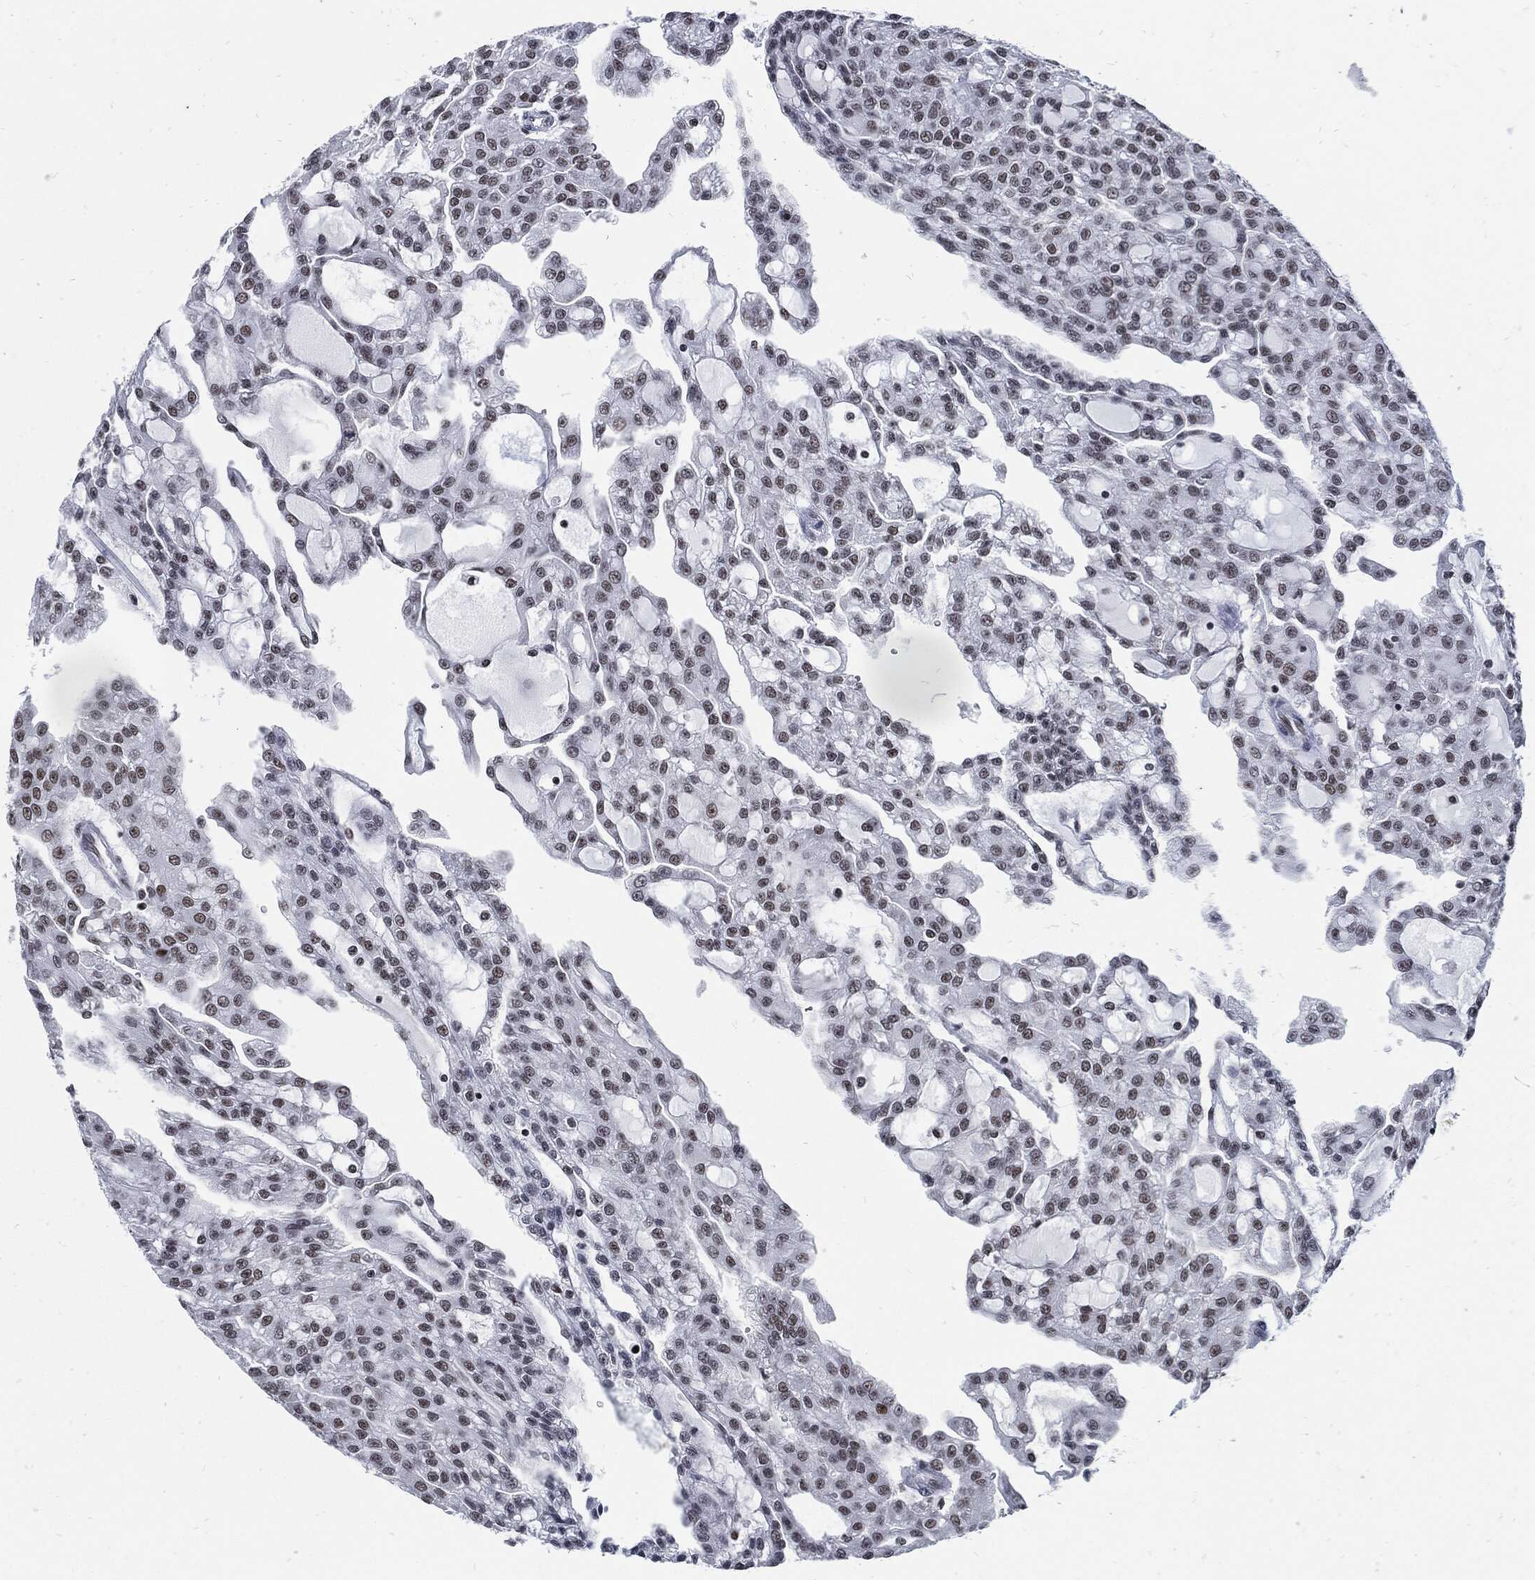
{"staining": {"intensity": "weak", "quantity": "25%-75%", "location": "nuclear"}, "tissue": "renal cancer", "cell_type": "Tumor cells", "image_type": "cancer", "snomed": [{"axis": "morphology", "description": "Adenocarcinoma, NOS"}, {"axis": "topography", "description": "Kidney"}], "caption": "Renal cancer (adenocarcinoma) stained with a protein marker shows weak staining in tumor cells.", "gene": "TERF2", "patient": {"sex": "male", "age": 63}}